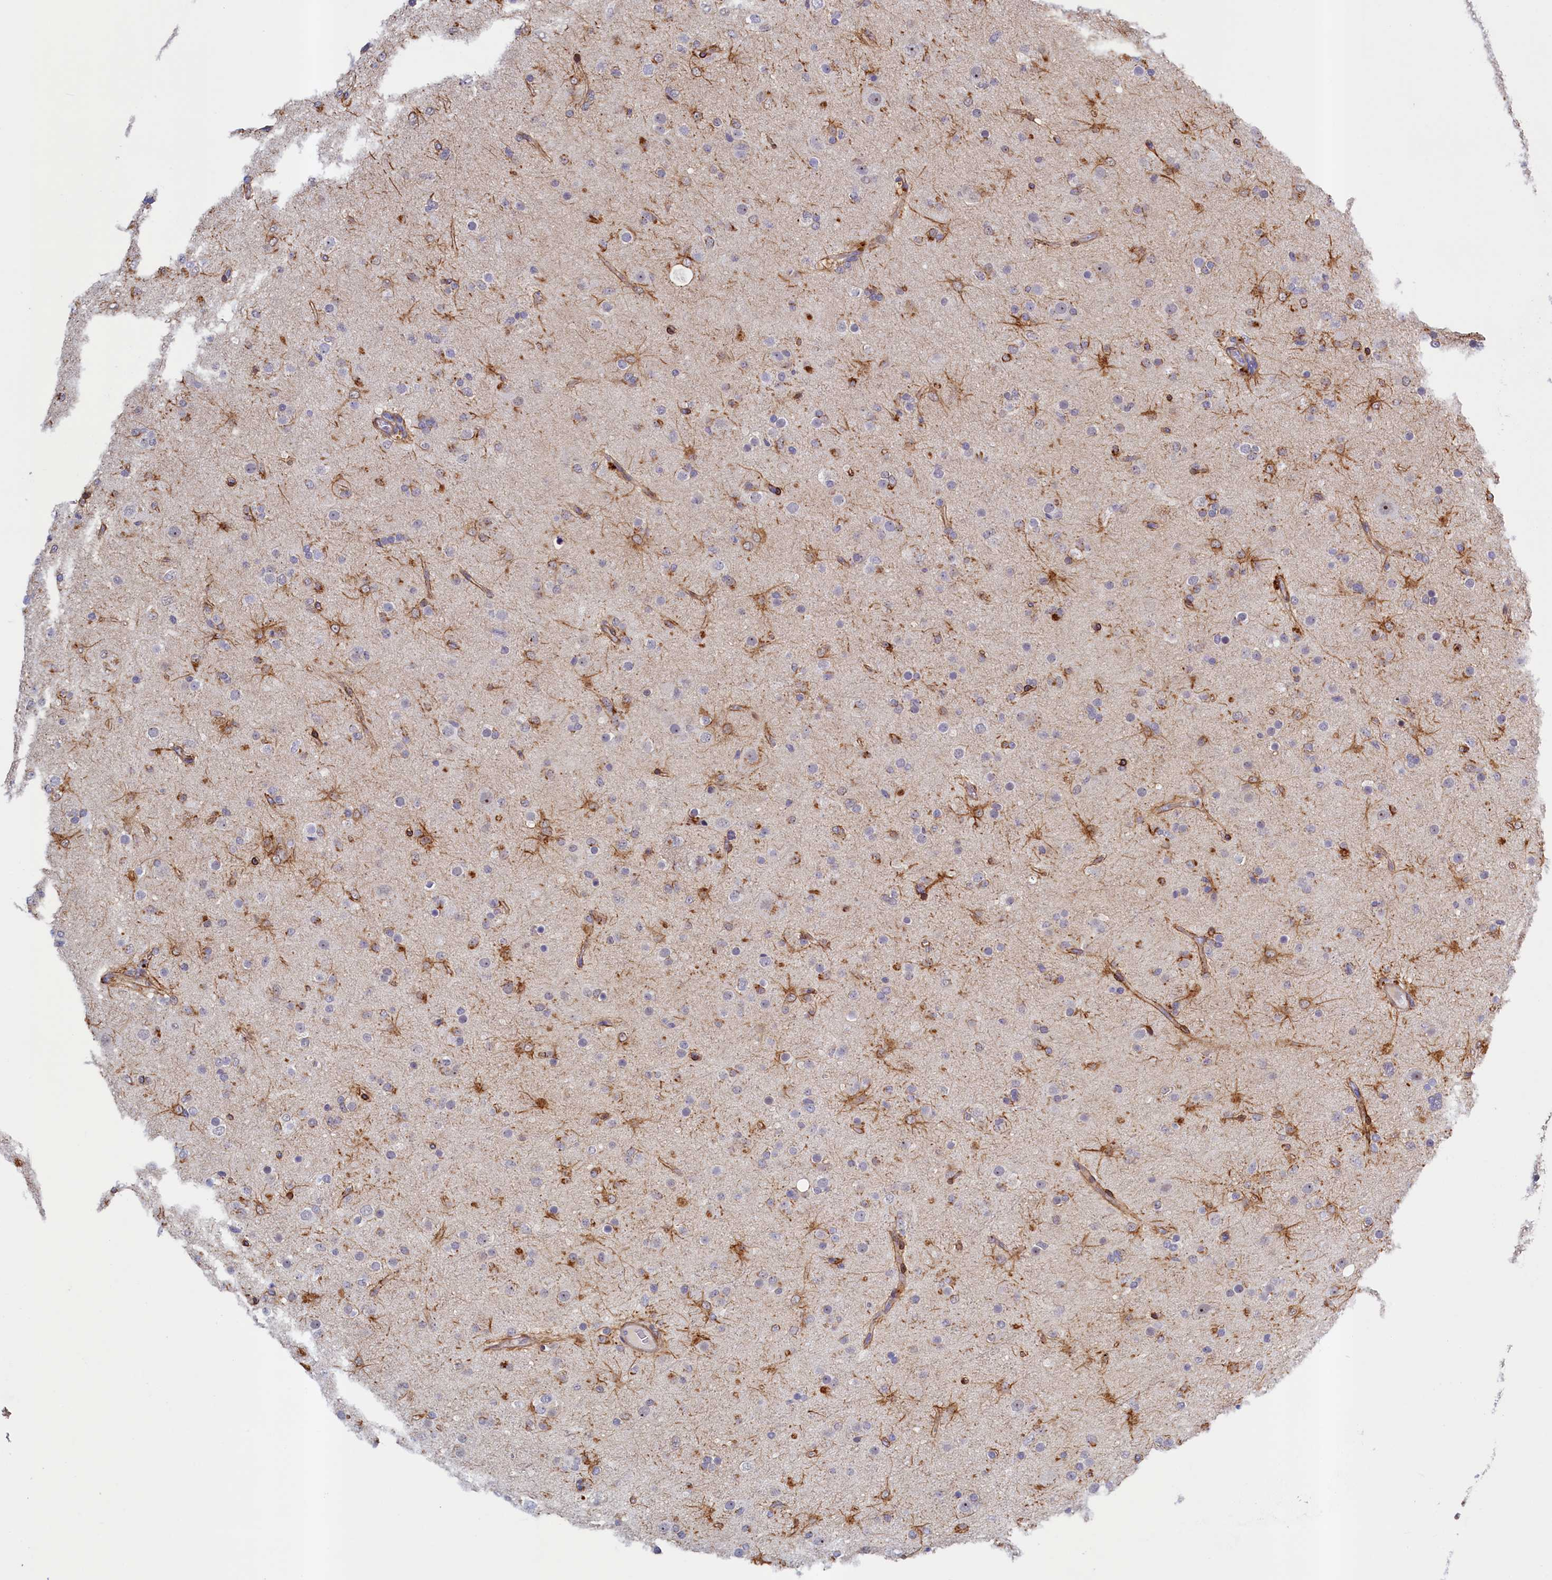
{"staining": {"intensity": "negative", "quantity": "none", "location": "none"}, "tissue": "glioma", "cell_type": "Tumor cells", "image_type": "cancer", "snomed": [{"axis": "morphology", "description": "Glioma, malignant, Low grade"}, {"axis": "topography", "description": "Brain"}], "caption": "A photomicrograph of human glioma is negative for staining in tumor cells.", "gene": "PACSIN3", "patient": {"sex": "male", "age": 65}}